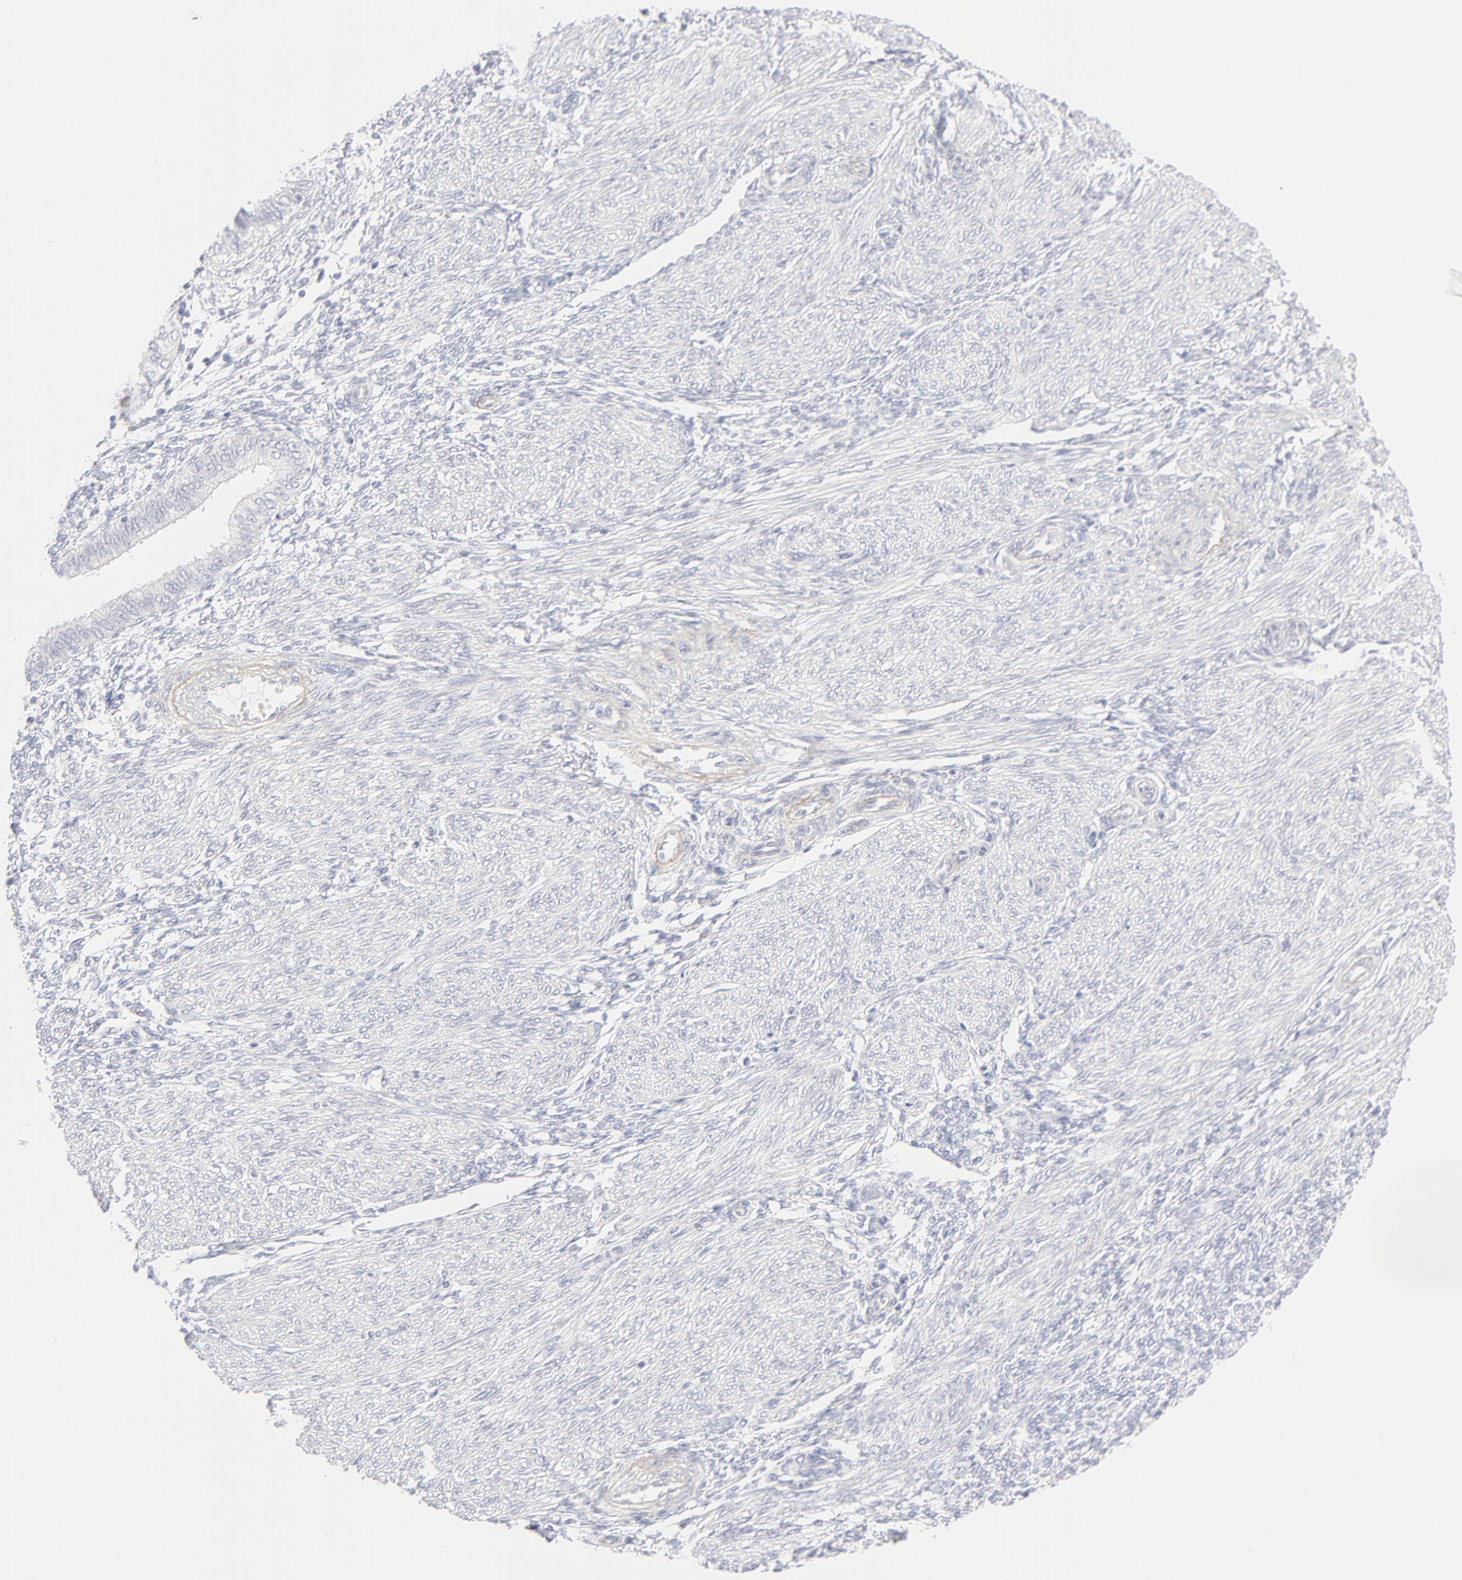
{"staining": {"intensity": "negative", "quantity": "none", "location": "none"}, "tissue": "endometrial cancer", "cell_type": "Tumor cells", "image_type": "cancer", "snomed": [{"axis": "morphology", "description": "Adenocarcinoma, NOS"}, {"axis": "topography", "description": "Endometrium"}], "caption": "DAB immunohistochemical staining of human endometrial cancer exhibits no significant expression in tumor cells. (DAB immunohistochemistry (IHC), high magnification).", "gene": "NPNT", "patient": {"sex": "female", "age": 51}}